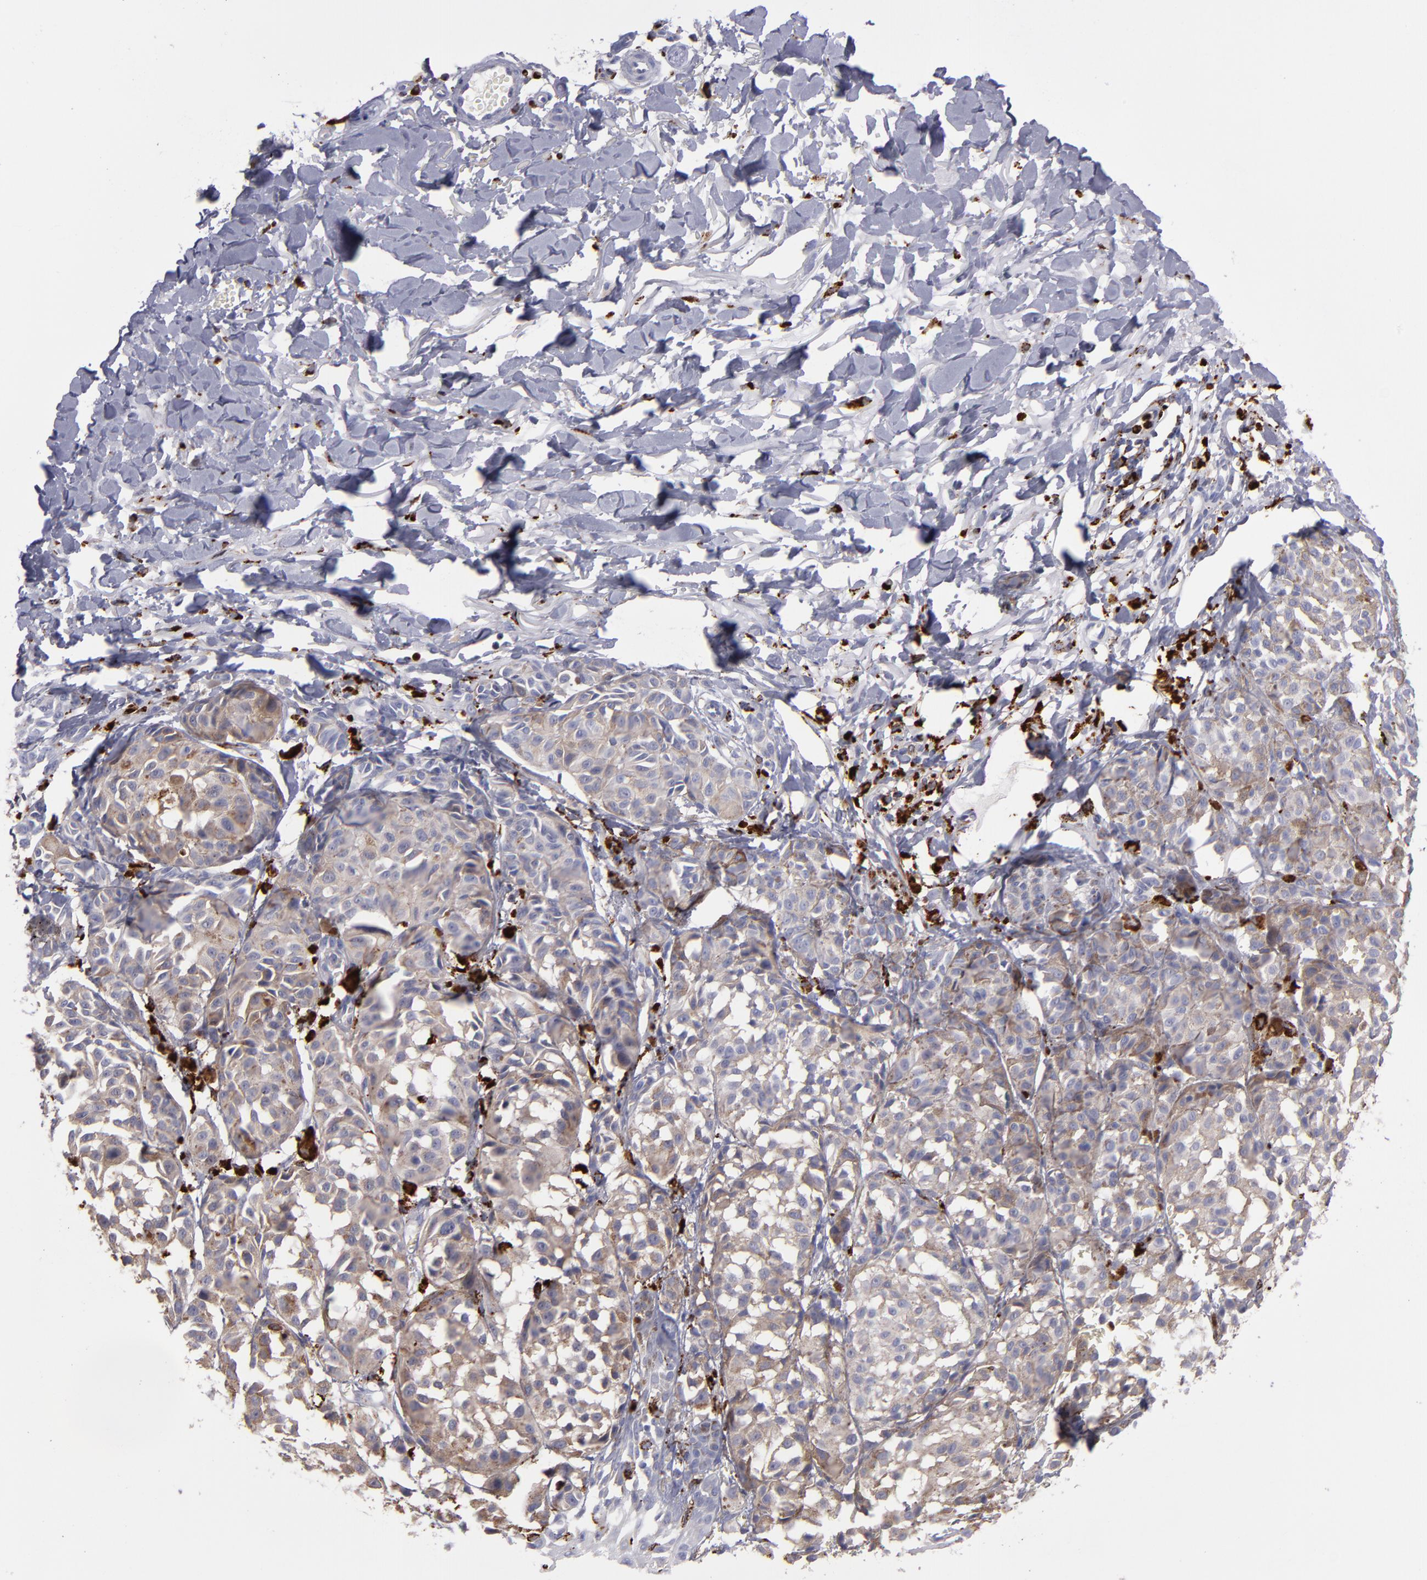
{"staining": {"intensity": "weak", "quantity": ">75%", "location": "cytoplasmic/membranous"}, "tissue": "melanoma", "cell_type": "Tumor cells", "image_type": "cancer", "snomed": [{"axis": "morphology", "description": "Malignant melanoma, NOS"}, {"axis": "topography", "description": "Skin"}], "caption": "Malignant melanoma stained with DAB immunohistochemistry (IHC) demonstrates low levels of weak cytoplasmic/membranous staining in approximately >75% of tumor cells. The staining was performed using DAB to visualize the protein expression in brown, while the nuclei were stained in blue with hematoxylin (Magnification: 20x).", "gene": "CTSS", "patient": {"sex": "male", "age": 76}}